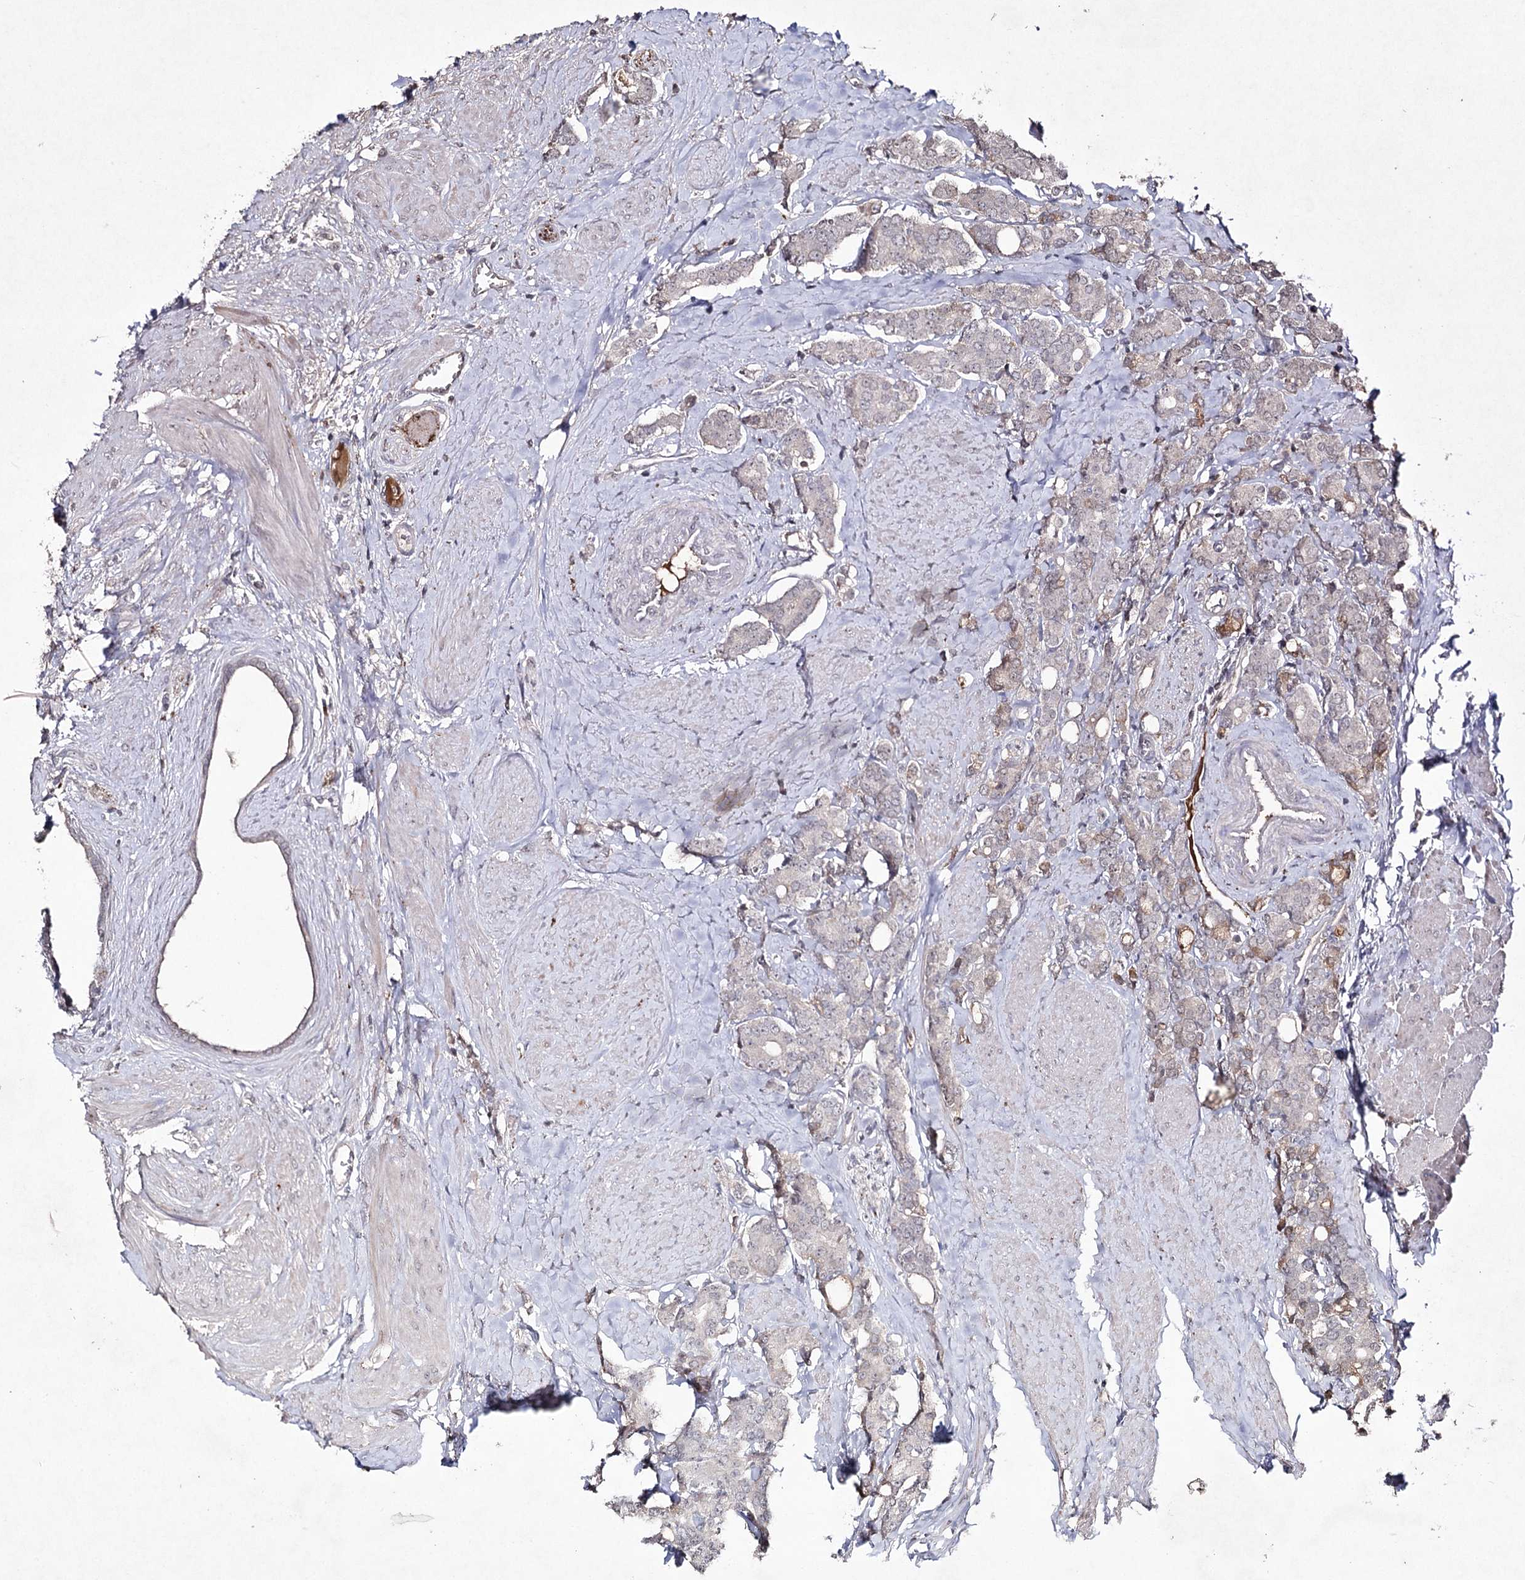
{"staining": {"intensity": "weak", "quantity": "<25%", "location": "cytoplasmic/membranous"}, "tissue": "prostate cancer", "cell_type": "Tumor cells", "image_type": "cancer", "snomed": [{"axis": "morphology", "description": "Adenocarcinoma, High grade"}, {"axis": "topography", "description": "Prostate"}], "caption": "Immunohistochemistry (IHC) histopathology image of prostate cancer (adenocarcinoma (high-grade)) stained for a protein (brown), which displays no staining in tumor cells.", "gene": "SYNGR3", "patient": {"sex": "male", "age": 62}}